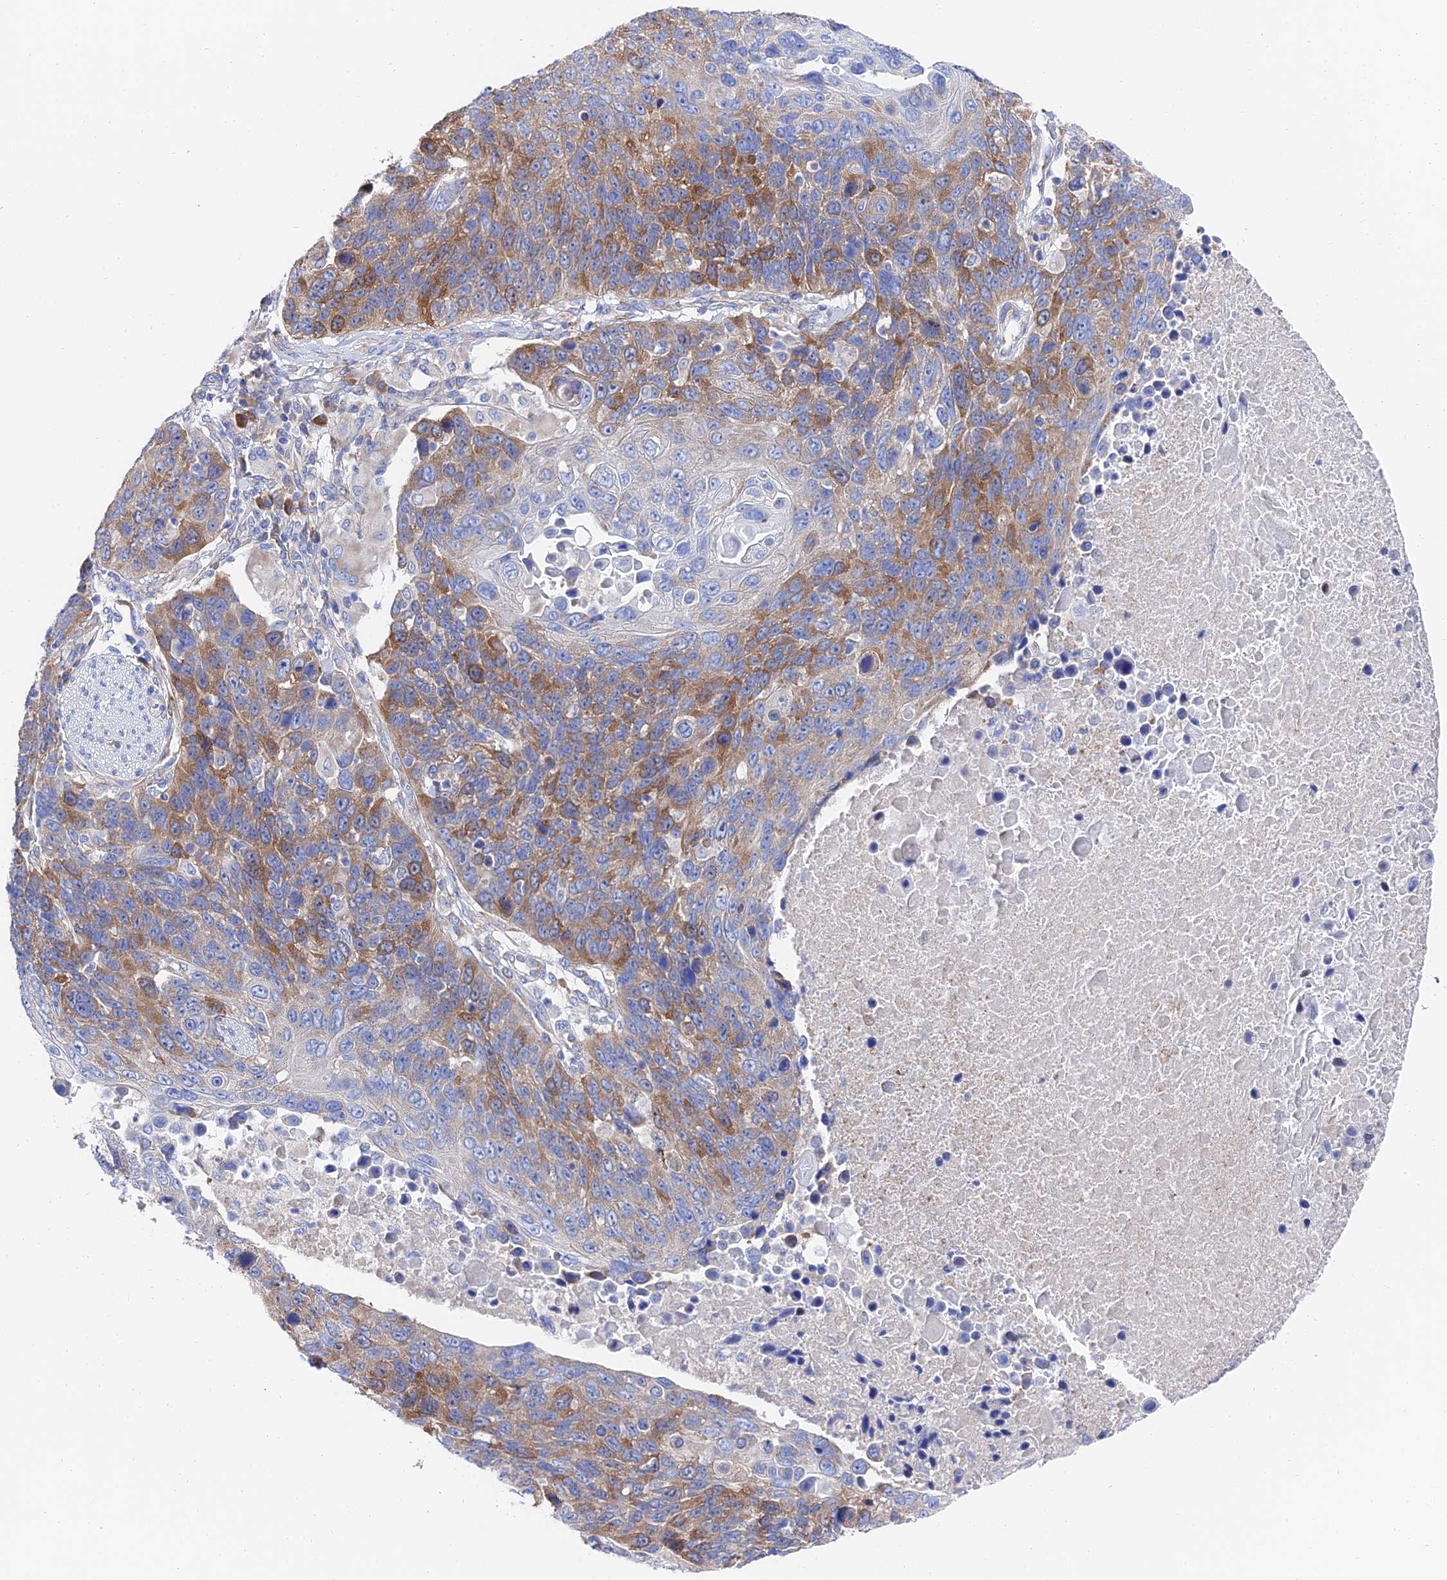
{"staining": {"intensity": "moderate", "quantity": ">75%", "location": "cytoplasmic/membranous"}, "tissue": "lung cancer", "cell_type": "Tumor cells", "image_type": "cancer", "snomed": [{"axis": "morphology", "description": "Normal tissue, NOS"}, {"axis": "morphology", "description": "Squamous cell carcinoma, NOS"}, {"axis": "topography", "description": "Lymph node"}, {"axis": "topography", "description": "Lung"}], "caption": "Lung cancer stained for a protein (brown) displays moderate cytoplasmic/membranous positive expression in approximately >75% of tumor cells.", "gene": "PTTG1", "patient": {"sex": "male", "age": 66}}